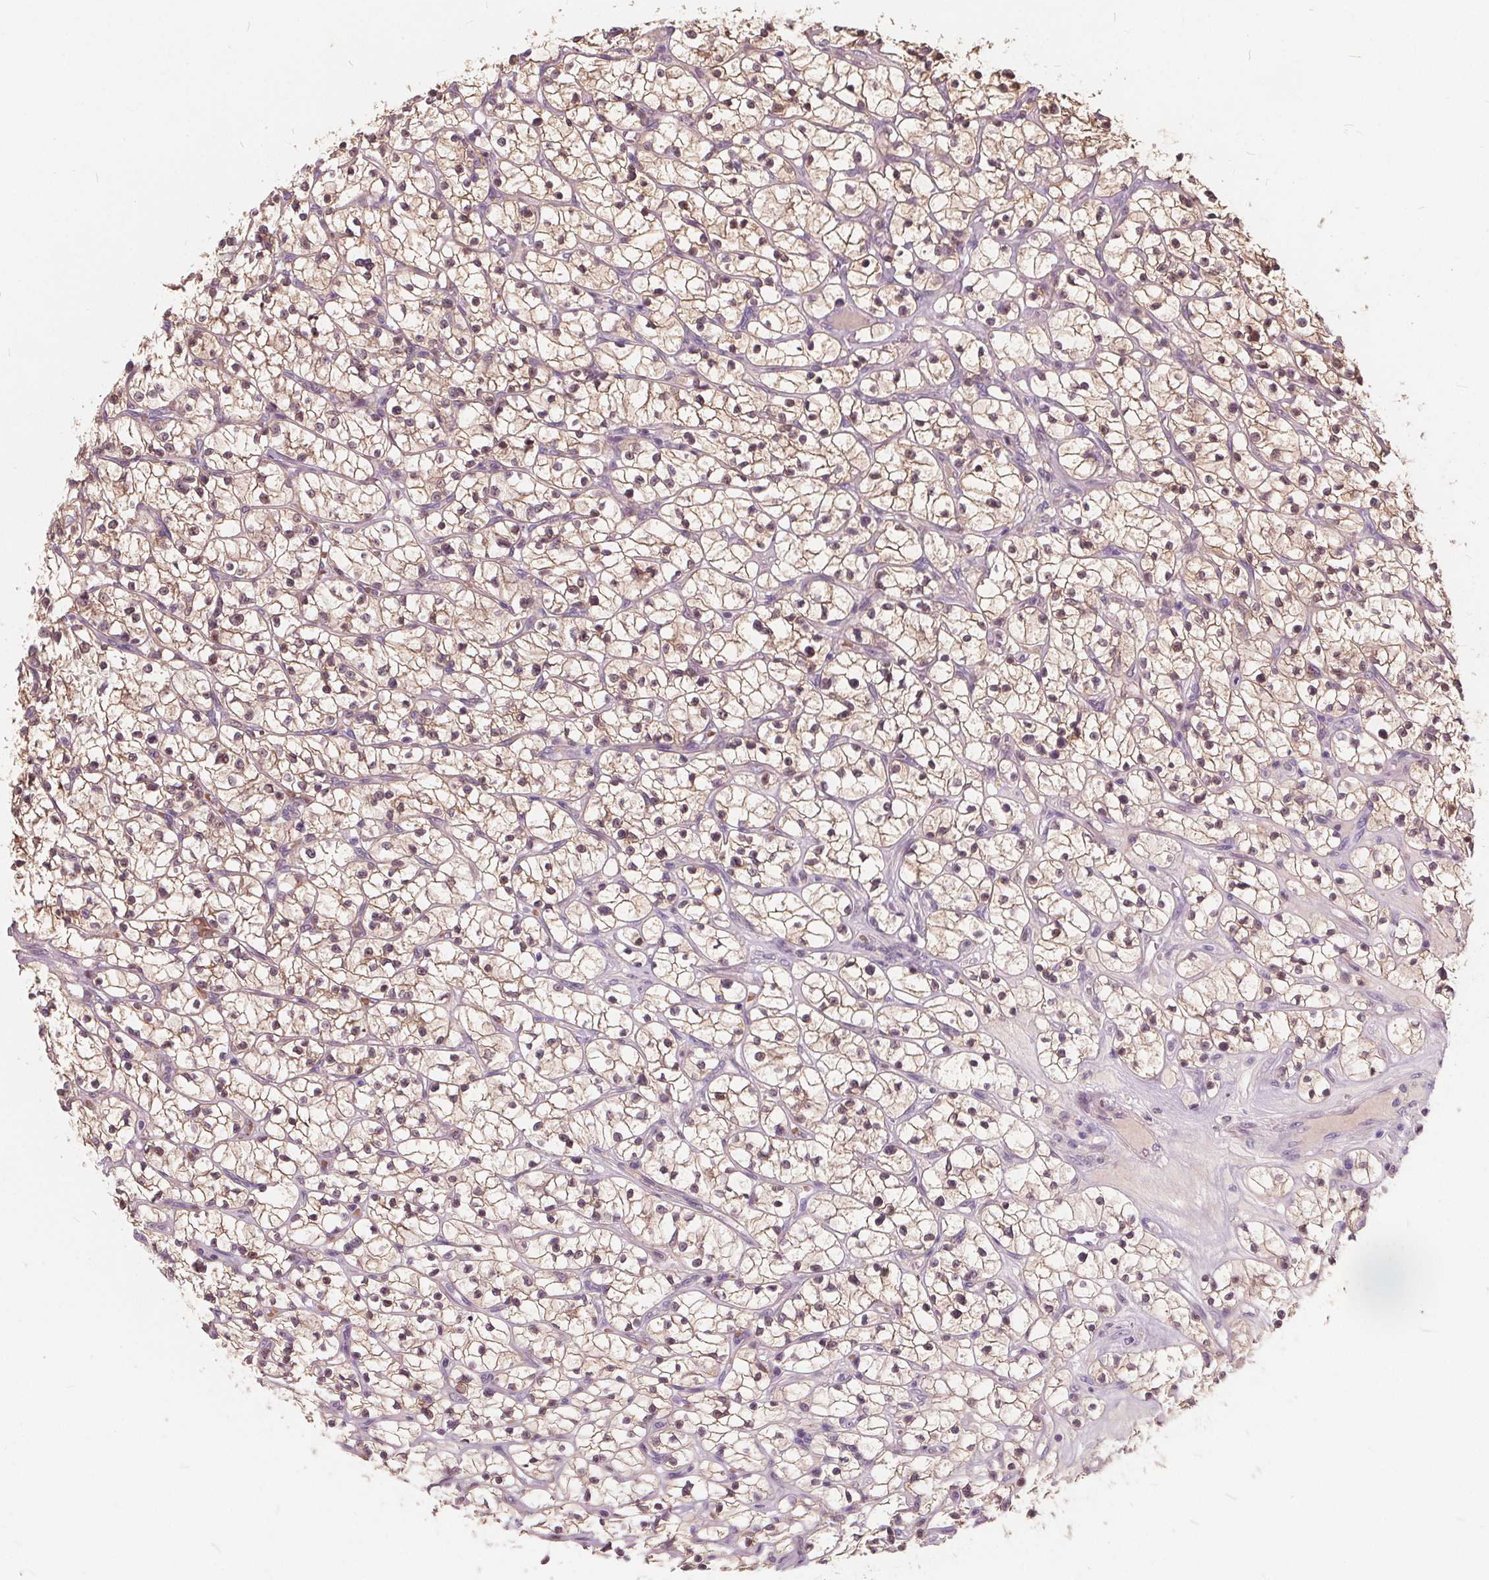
{"staining": {"intensity": "weak", "quantity": ">75%", "location": "cytoplasmic/membranous,nuclear"}, "tissue": "renal cancer", "cell_type": "Tumor cells", "image_type": "cancer", "snomed": [{"axis": "morphology", "description": "Adenocarcinoma, NOS"}, {"axis": "topography", "description": "Kidney"}], "caption": "Immunohistochemical staining of human adenocarcinoma (renal) reveals weak cytoplasmic/membranous and nuclear protein expression in approximately >75% of tumor cells.", "gene": "HAAO", "patient": {"sex": "female", "age": 64}}